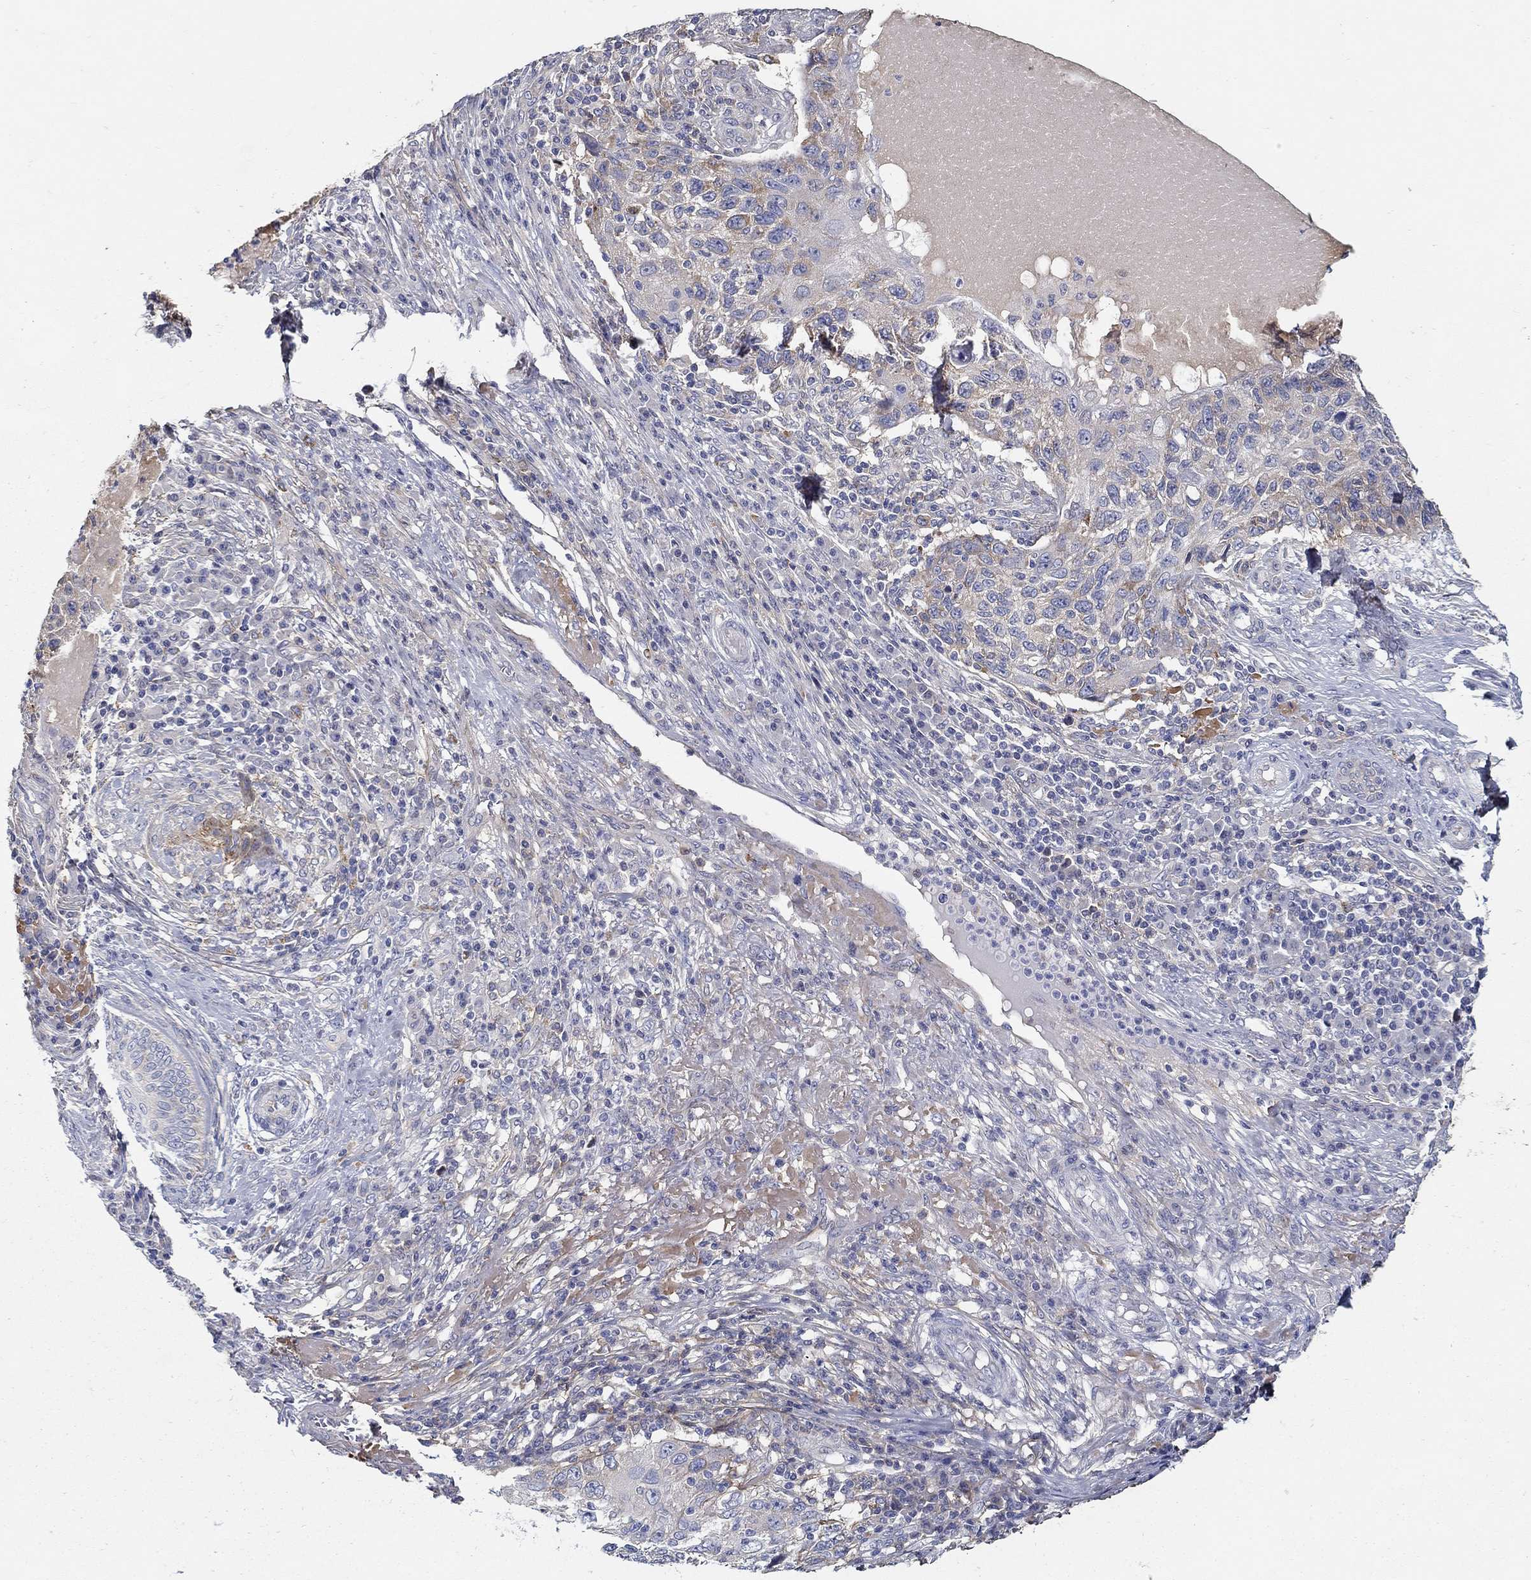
{"staining": {"intensity": "weak", "quantity": "<25%", "location": "cytoplasmic/membranous"}, "tissue": "skin cancer", "cell_type": "Tumor cells", "image_type": "cancer", "snomed": [{"axis": "morphology", "description": "Squamous cell carcinoma, NOS"}, {"axis": "topography", "description": "Skin"}], "caption": "Tumor cells show no significant positivity in skin cancer.", "gene": "TGFBI", "patient": {"sex": "male", "age": 92}}